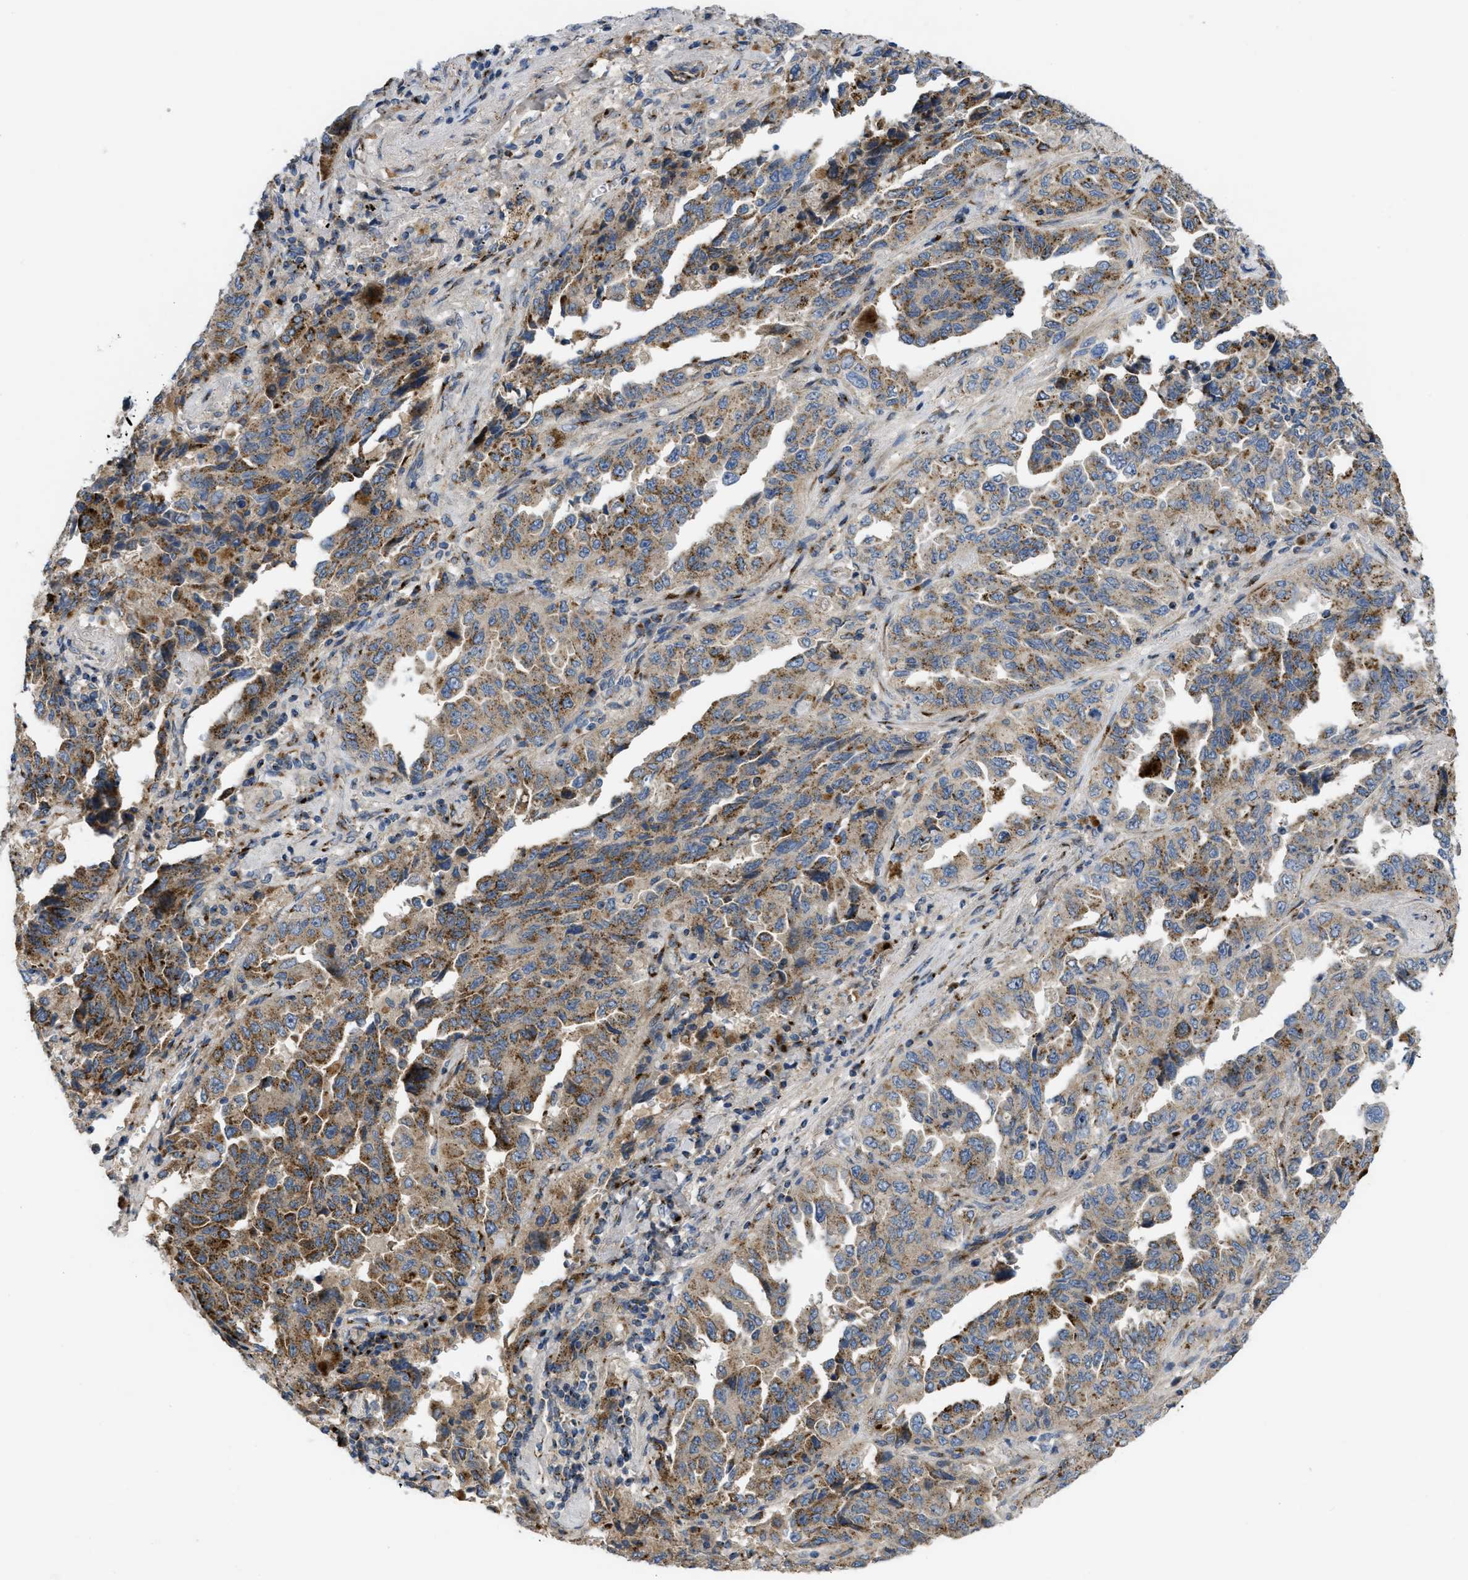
{"staining": {"intensity": "moderate", "quantity": ">75%", "location": "cytoplasmic/membranous"}, "tissue": "lung cancer", "cell_type": "Tumor cells", "image_type": "cancer", "snomed": [{"axis": "morphology", "description": "Adenocarcinoma, NOS"}, {"axis": "topography", "description": "Lung"}], "caption": "Lung adenocarcinoma was stained to show a protein in brown. There is medium levels of moderate cytoplasmic/membranous expression in about >75% of tumor cells.", "gene": "ZNF70", "patient": {"sex": "female", "age": 51}}